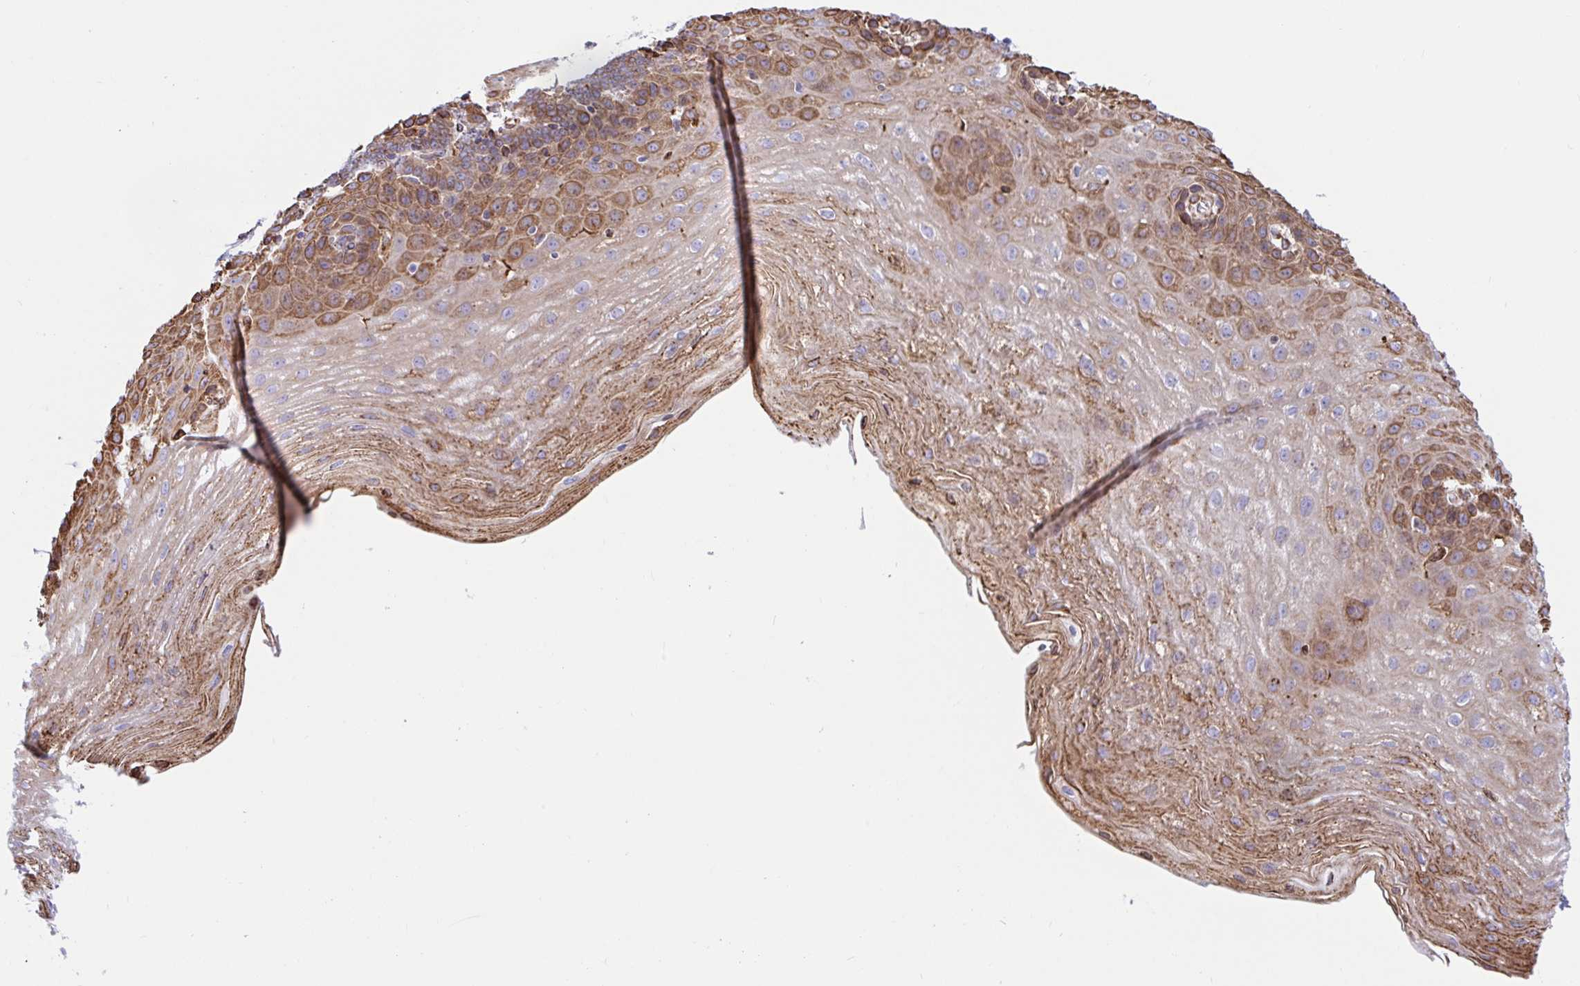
{"staining": {"intensity": "moderate", "quantity": "25%-75%", "location": "cytoplasmic/membranous"}, "tissue": "esophagus", "cell_type": "Squamous epithelial cells", "image_type": "normal", "snomed": [{"axis": "morphology", "description": "Normal tissue, NOS"}, {"axis": "topography", "description": "Esophagus"}], "caption": "Moderate cytoplasmic/membranous positivity for a protein is present in approximately 25%-75% of squamous epithelial cells of normal esophagus using IHC.", "gene": "CLGN", "patient": {"sex": "female", "age": 81}}